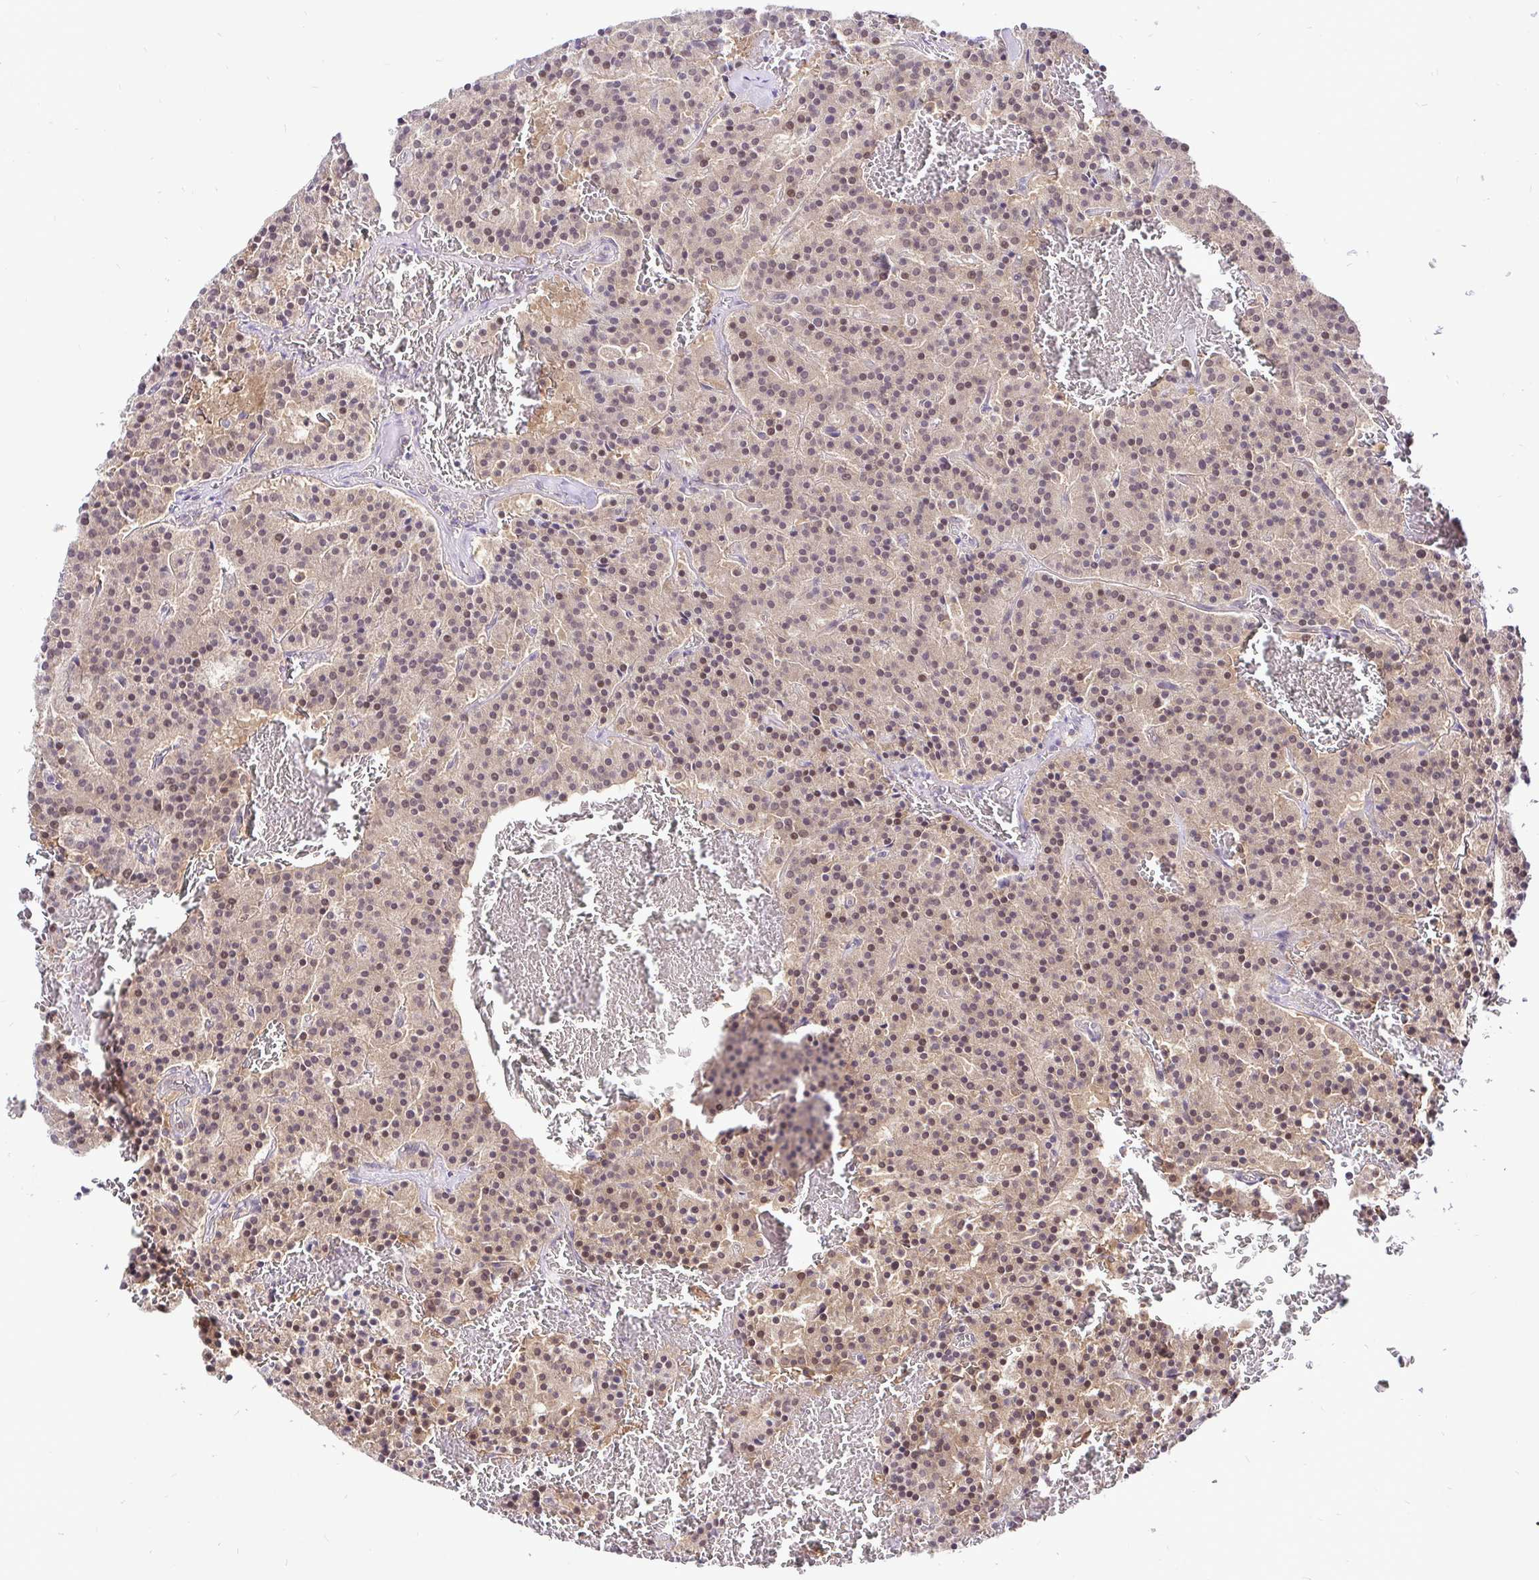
{"staining": {"intensity": "weak", "quantity": ">75%", "location": "cytoplasmic/membranous,nuclear"}, "tissue": "carcinoid", "cell_type": "Tumor cells", "image_type": "cancer", "snomed": [{"axis": "morphology", "description": "Carcinoid, malignant, NOS"}, {"axis": "topography", "description": "Lung"}], "caption": "Protein expression by immunohistochemistry (IHC) shows weak cytoplasmic/membranous and nuclear staining in approximately >75% of tumor cells in carcinoid.", "gene": "UBE2M", "patient": {"sex": "male", "age": 70}}